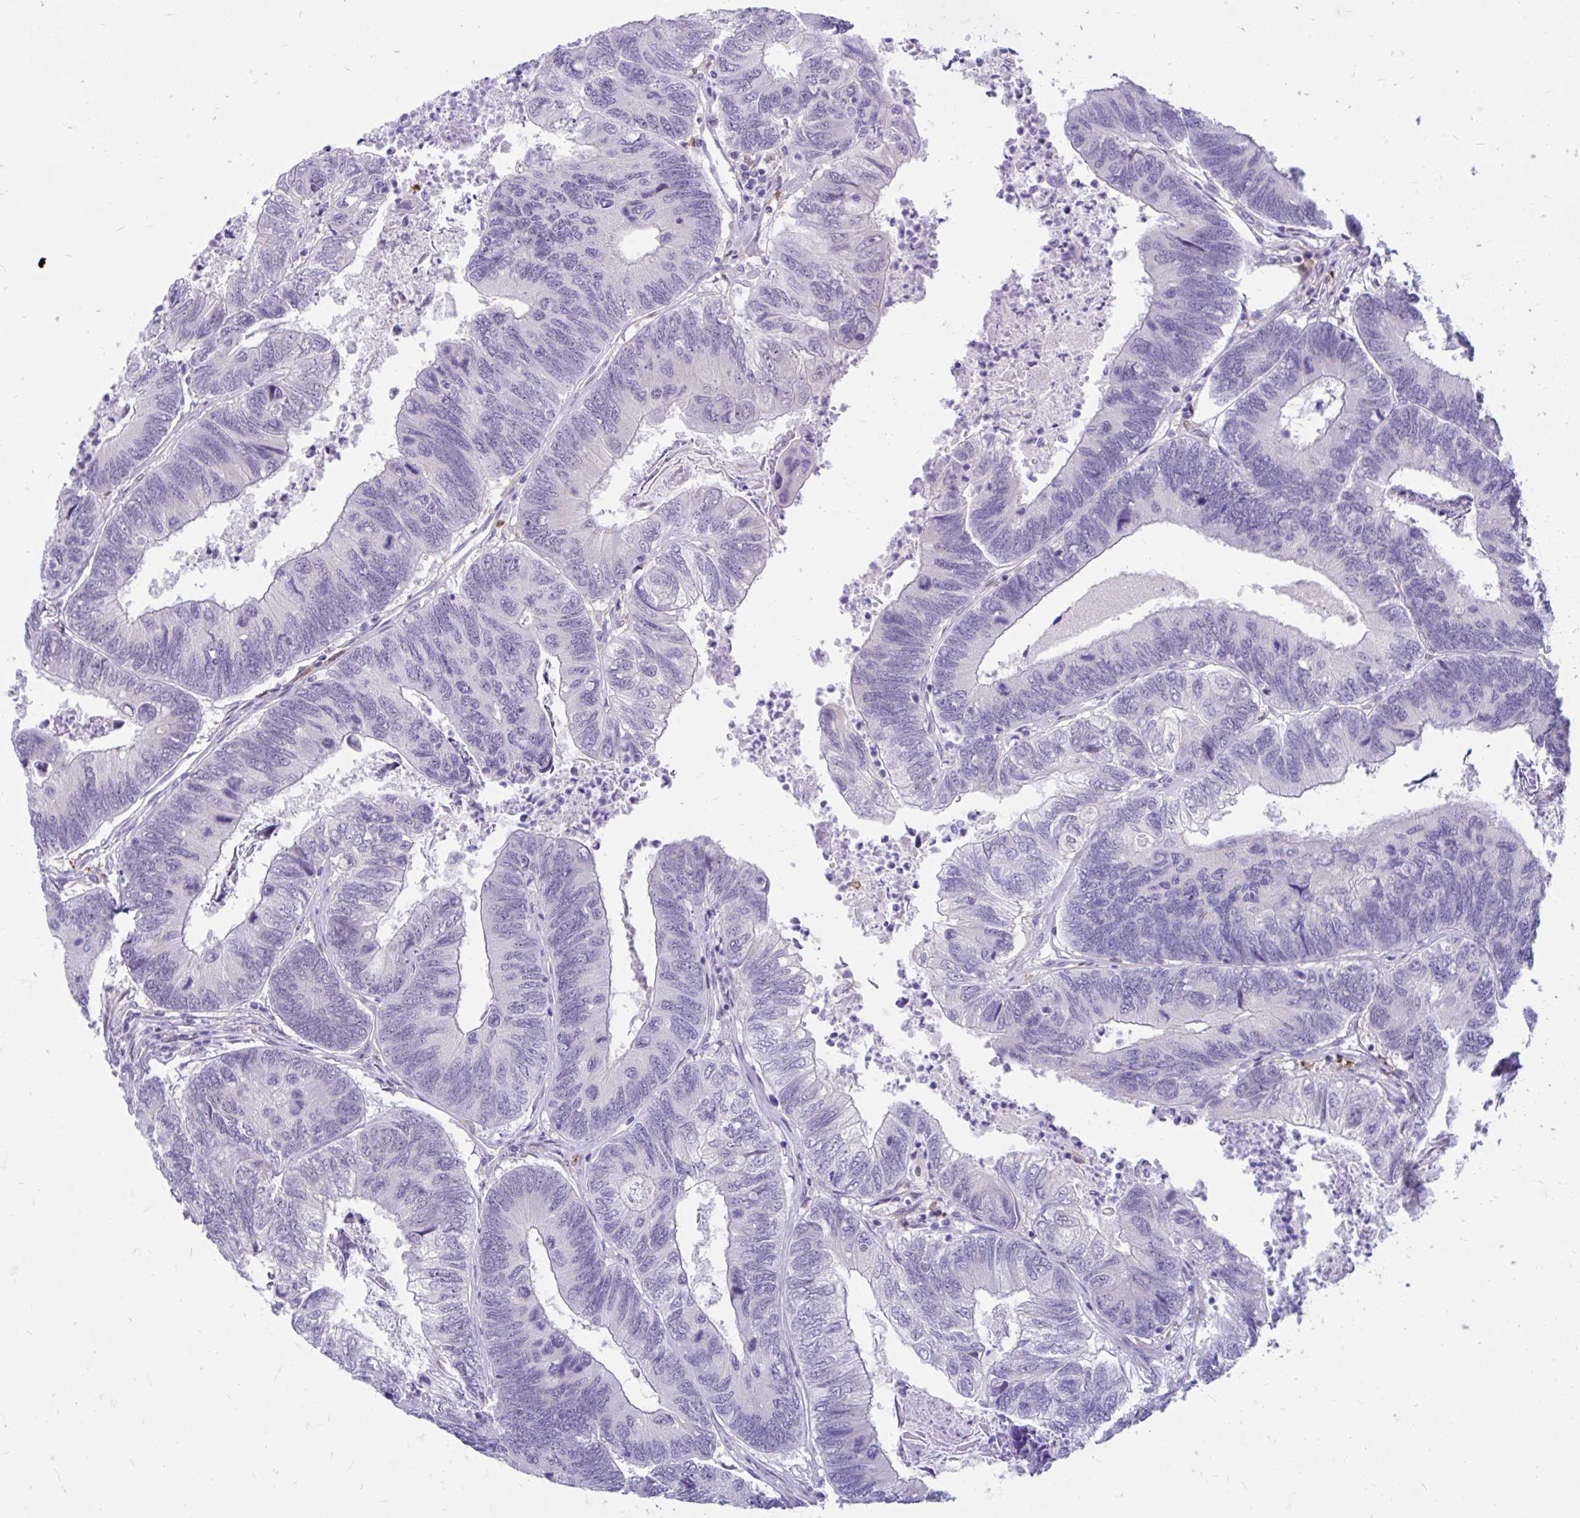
{"staining": {"intensity": "negative", "quantity": "none", "location": "none"}, "tissue": "colorectal cancer", "cell_type": "Tumor cells", "image_type": "cancer", "snomed": [{"axis": "morphology", "description": "Adenocarcinoma, NOS"}, {"axis": "topography", "description": "Colon"}], "caption": "There is no significant expression in tumor cells of adenocarcinoma (colorectal).", "gene": "GLB1L2", "patient": {"sex": "female", "age": 67}}